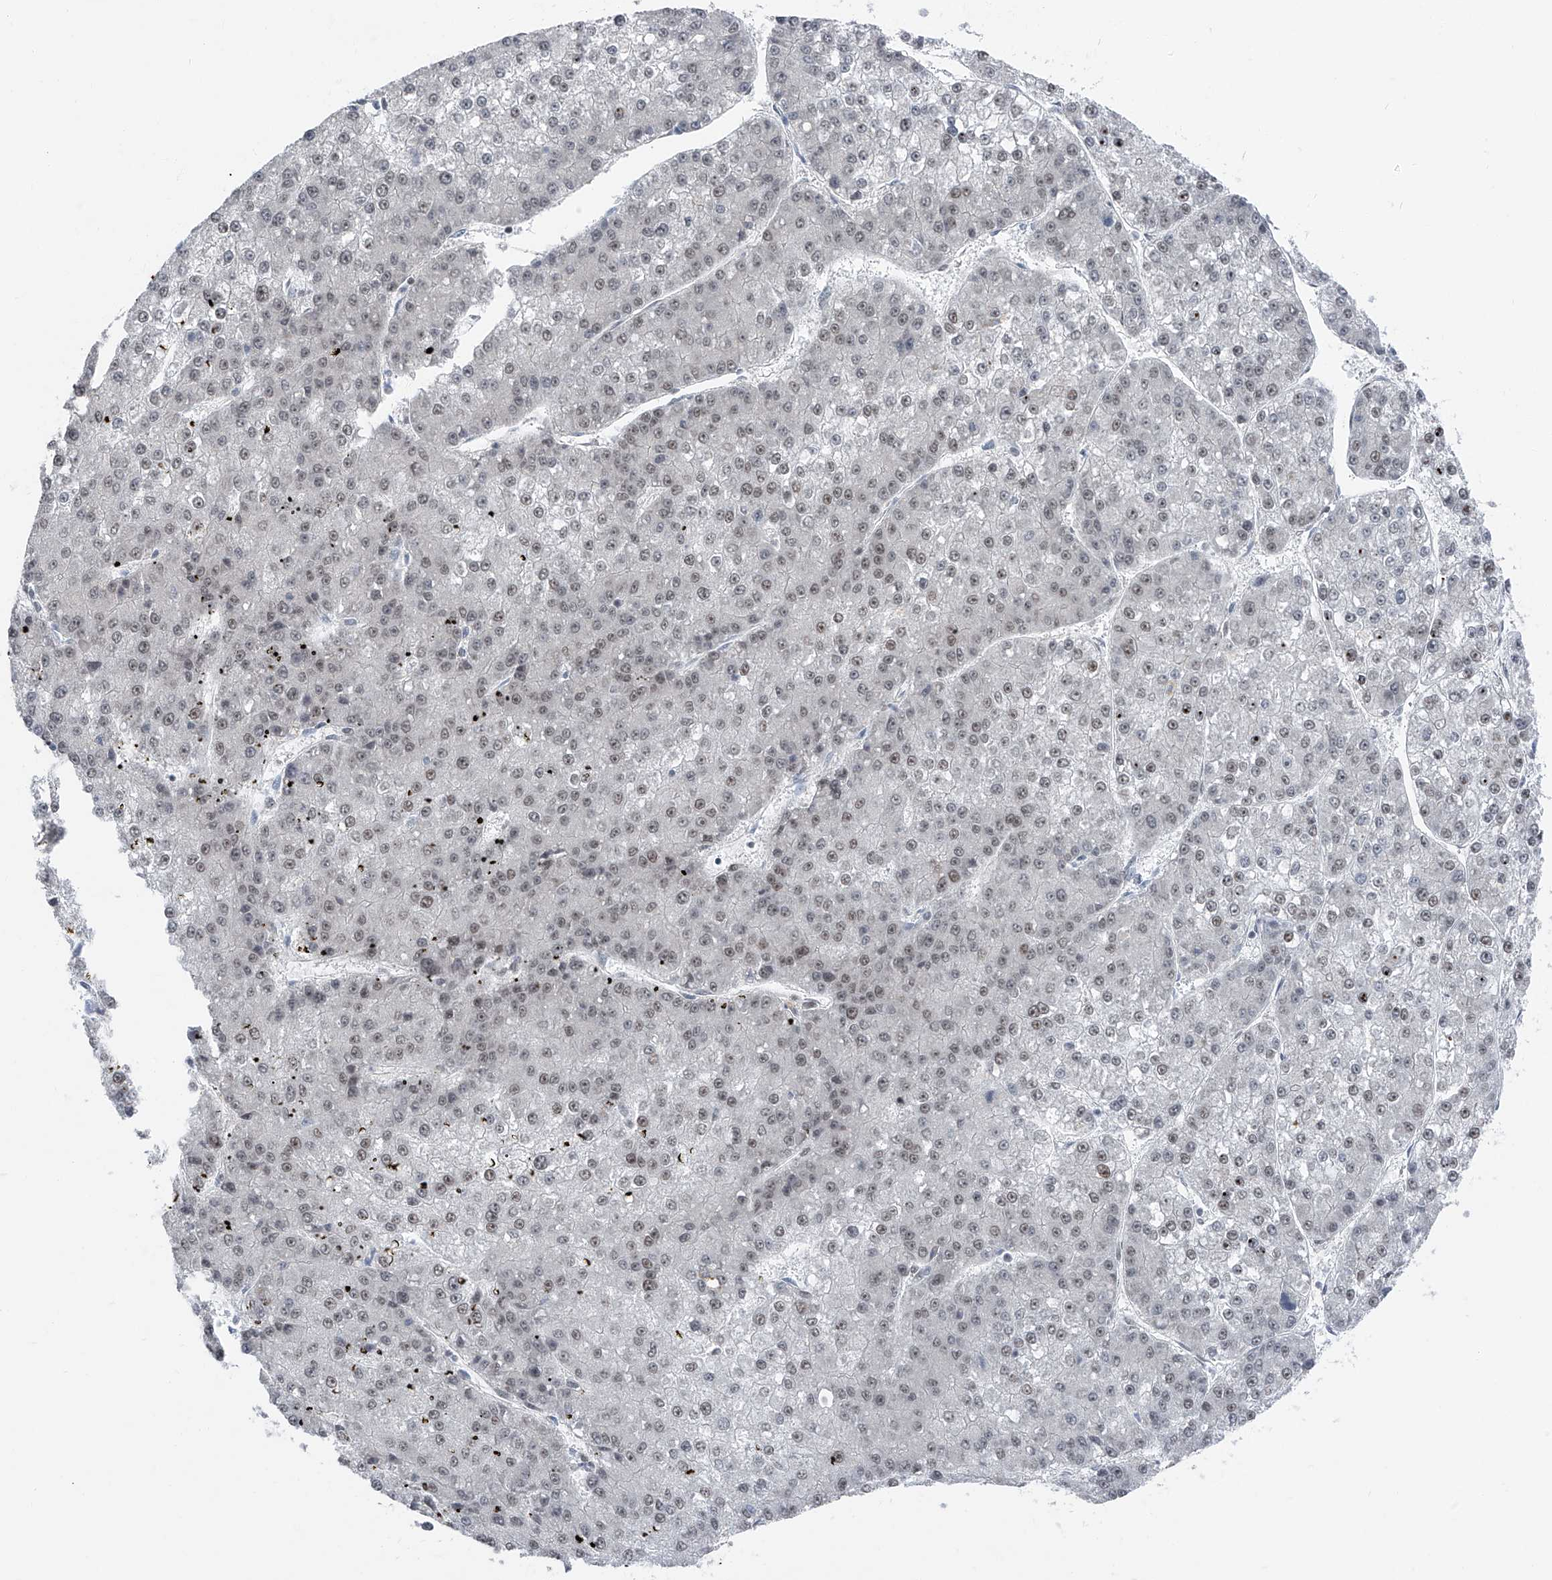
{"staining": {"intensity": "weak", "quantity": "25%-75%", "location": "nuclear"}, "tissue": "liver cancer", "cell_type": "Tumor cells", "image_type": "cancer", "snomed": [{"axis": "morphology", "description": "Carcinoma, Hepatocellular, NOS"}, {"axis": "topography", "description": "Liver"}], "caption": "This is a micrograph of immunohistochemistry staining of liver cancer, which shows weak positivity in the nuclear of tumor cells.", "gene": "BMI1", "patient": {"sex": "female", "age": 73}}